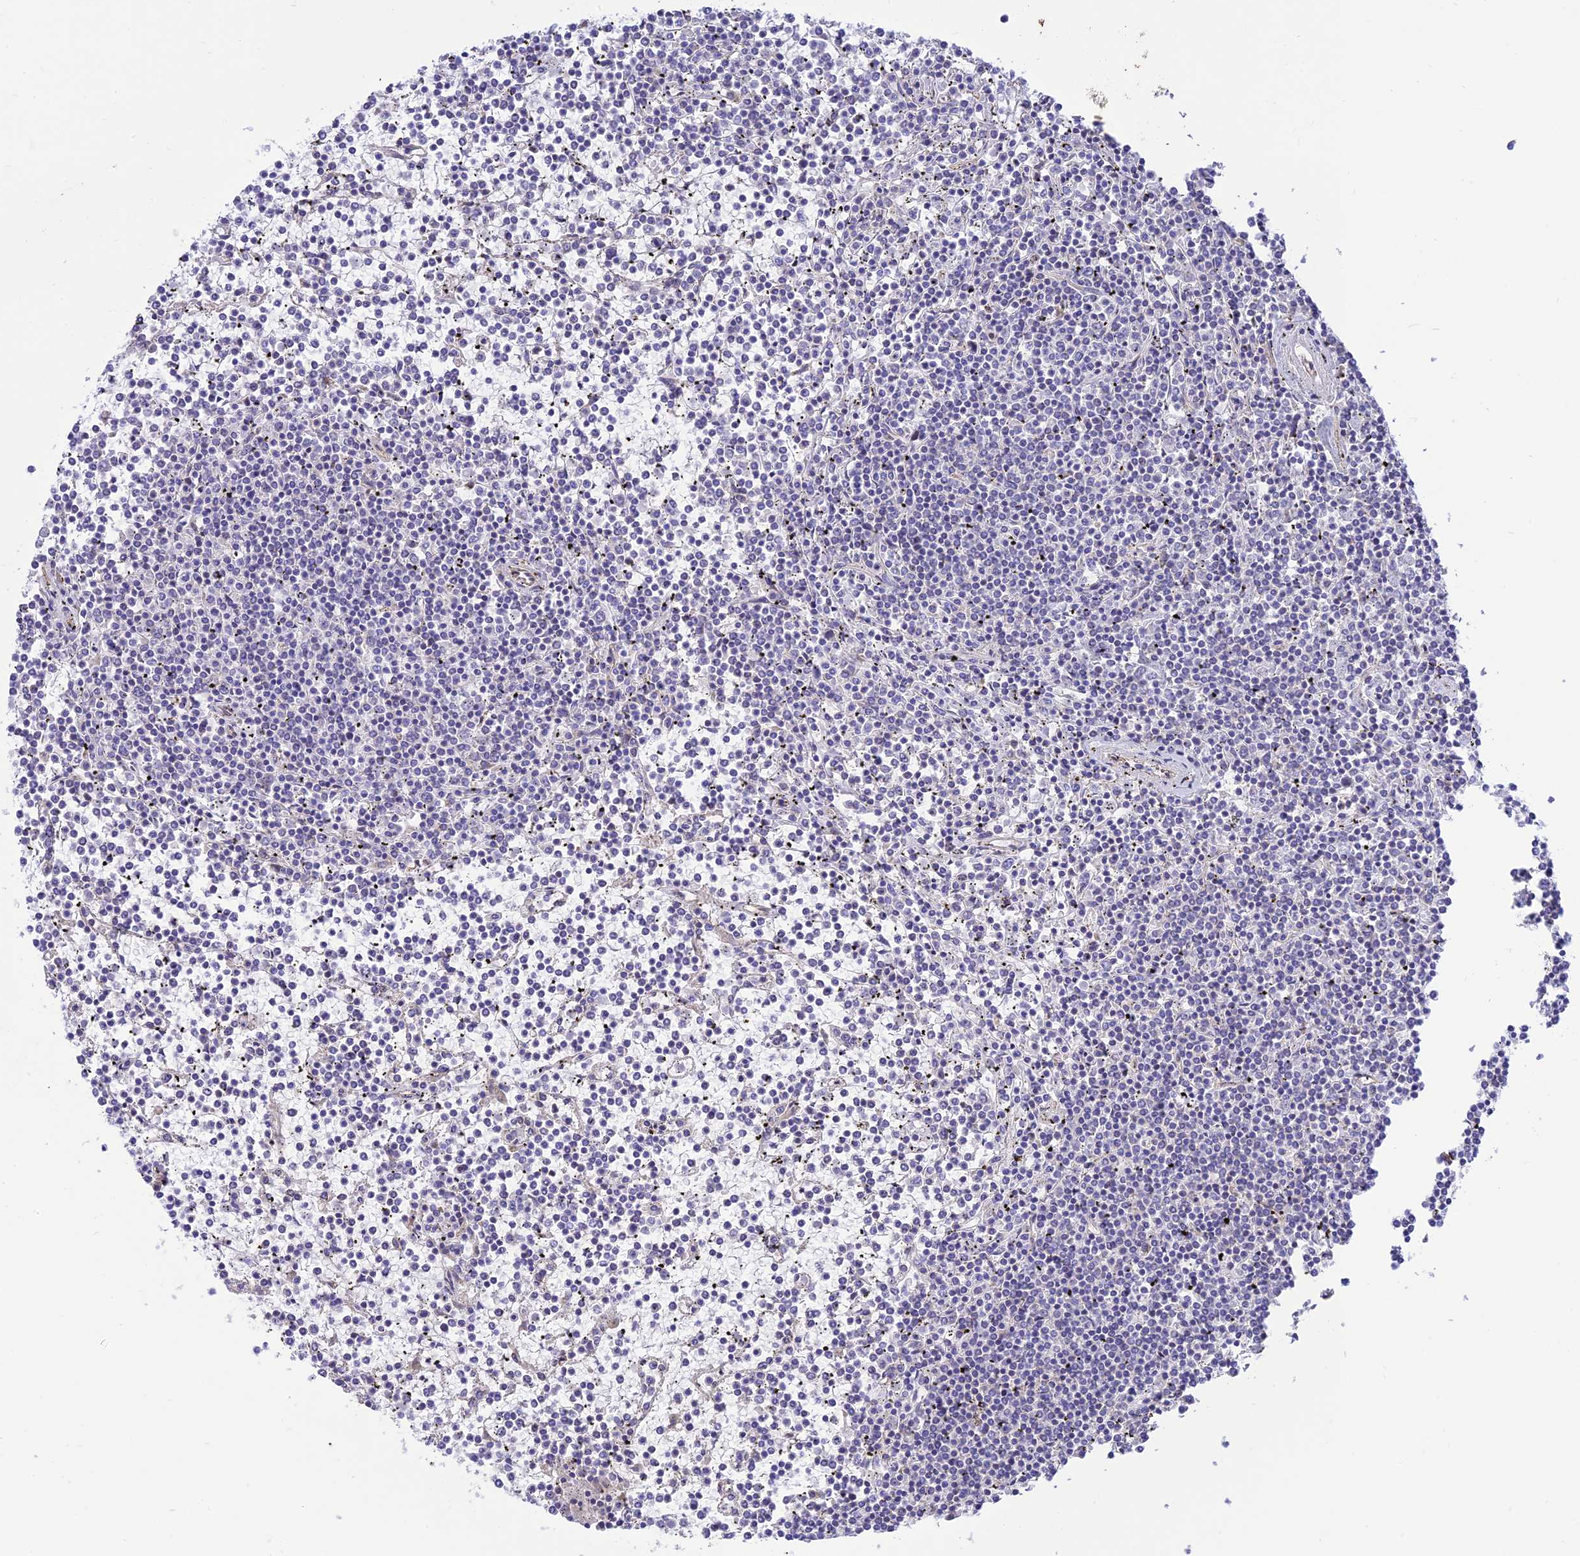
{"staining": {"intensity": "negative", "quantity": "none", "location": "none"}, "tissue": "lymphoma", "cell_type": "Tumor cells", "image_type": "cancer", "snomed": [{"axis": "morphology", "description": "Malignant lymphoma, non-Hodgkin's type, Low grade"}, {"axis": "topography", "description": "Spleen"}], "caption": "A photomicrograph of human lymphoma is negative for staining in tumor cells. The staining is performed using DAB (3,3'-diaminobenzidine) brown chromogen with nuclei counter-stained in using hematoxylin.", "gene": "KCNAB1", "patient": {"sex": "female", "age": 19}}